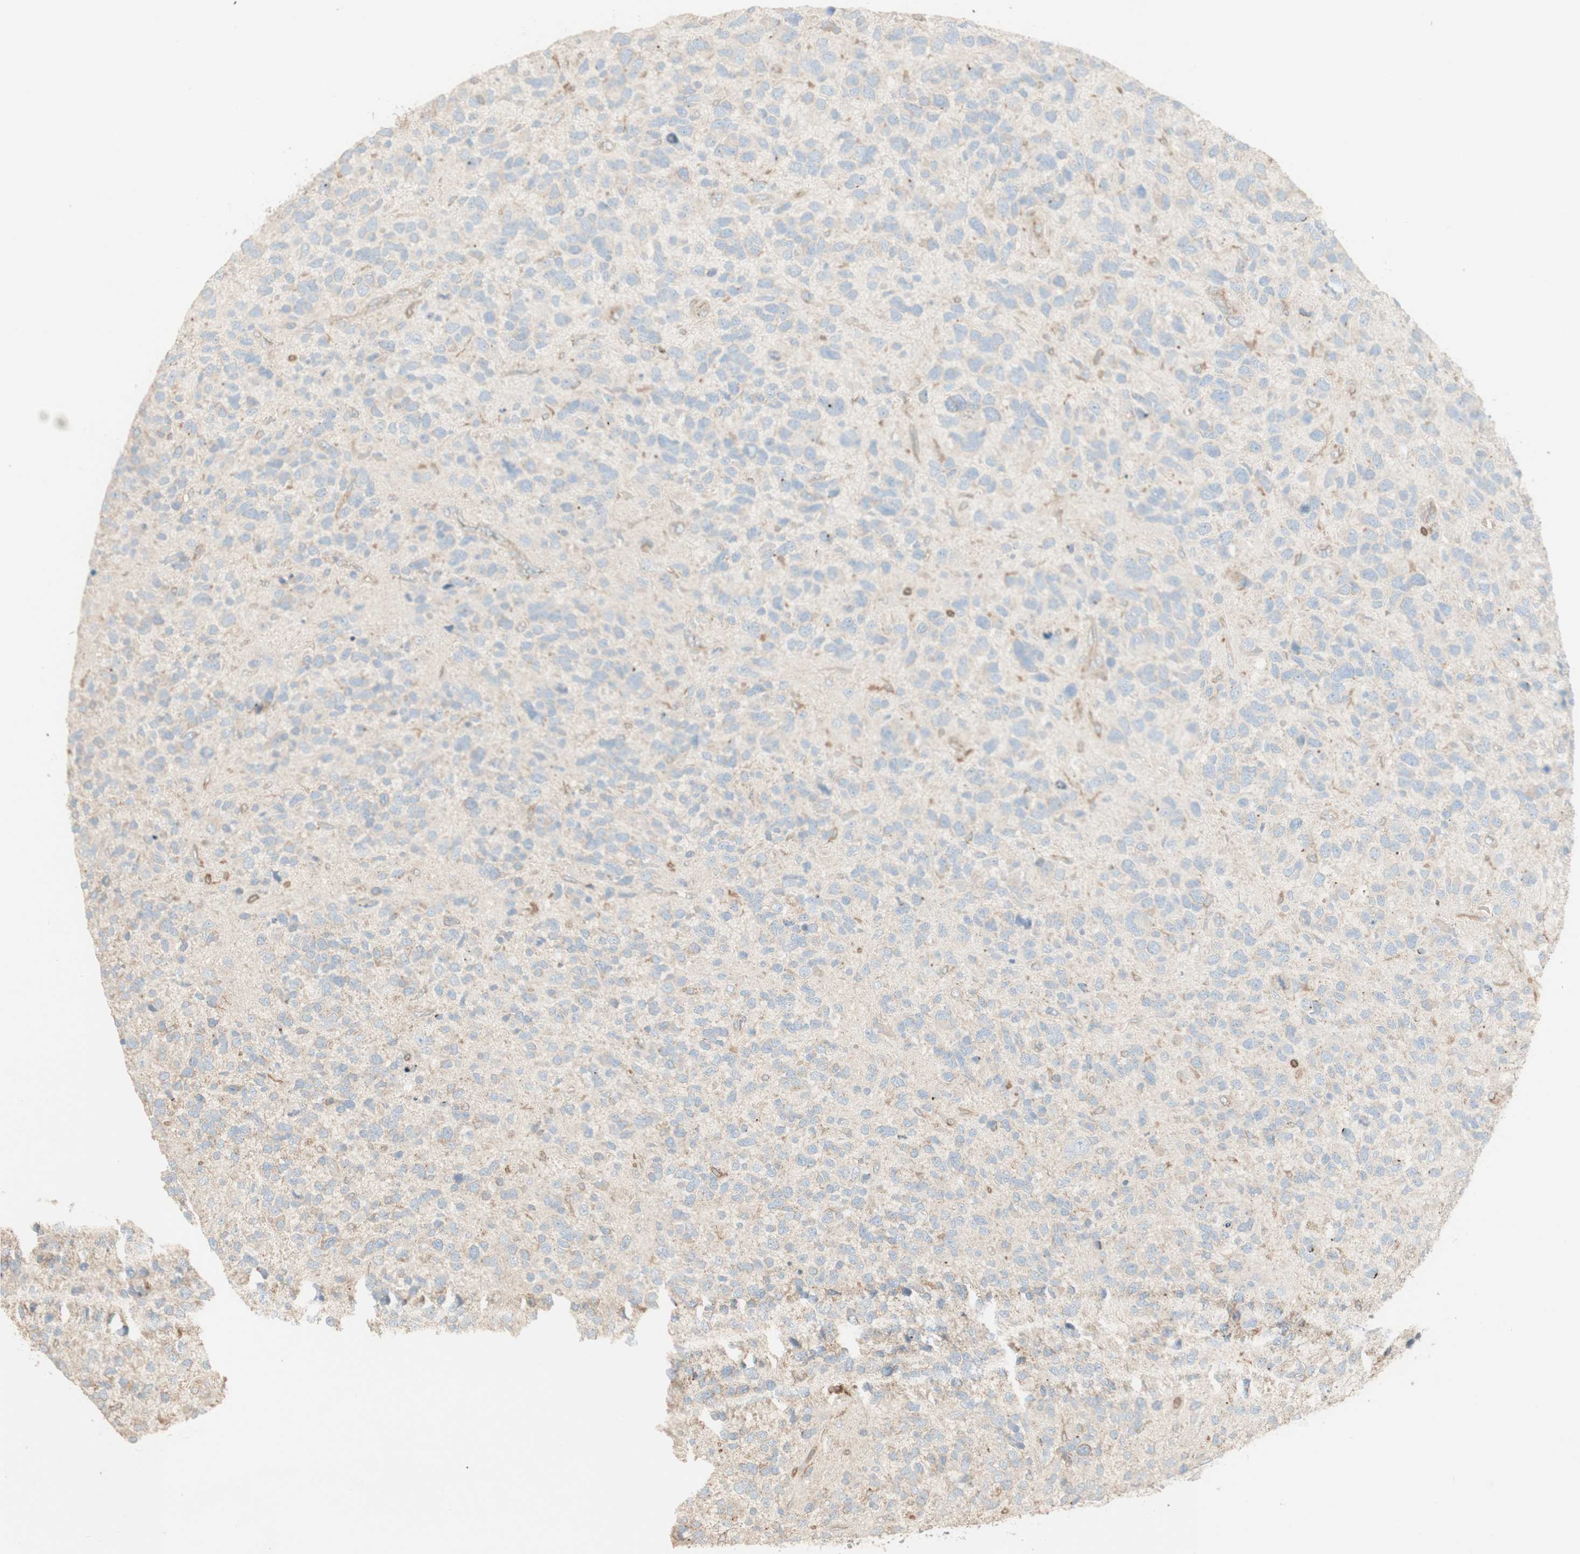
{"staining": {"intensity": "negative", "quantity": "none", "location": "none"}, "tissue": "glioma", "cell_type": "Tumor cells", "image_type": "cancer", "snomed": [{"axis": "morphology", "description": "Glioma, malignant, High grade"}, {"axis": "topography", "description": "Brain"}], "caption": "Photomicrograph shows no significant protein positivity in tumor cells of malignant glioma (high-grade).", "gene": "CRLF3", "patient": {"sex": "female", "age": 58}}